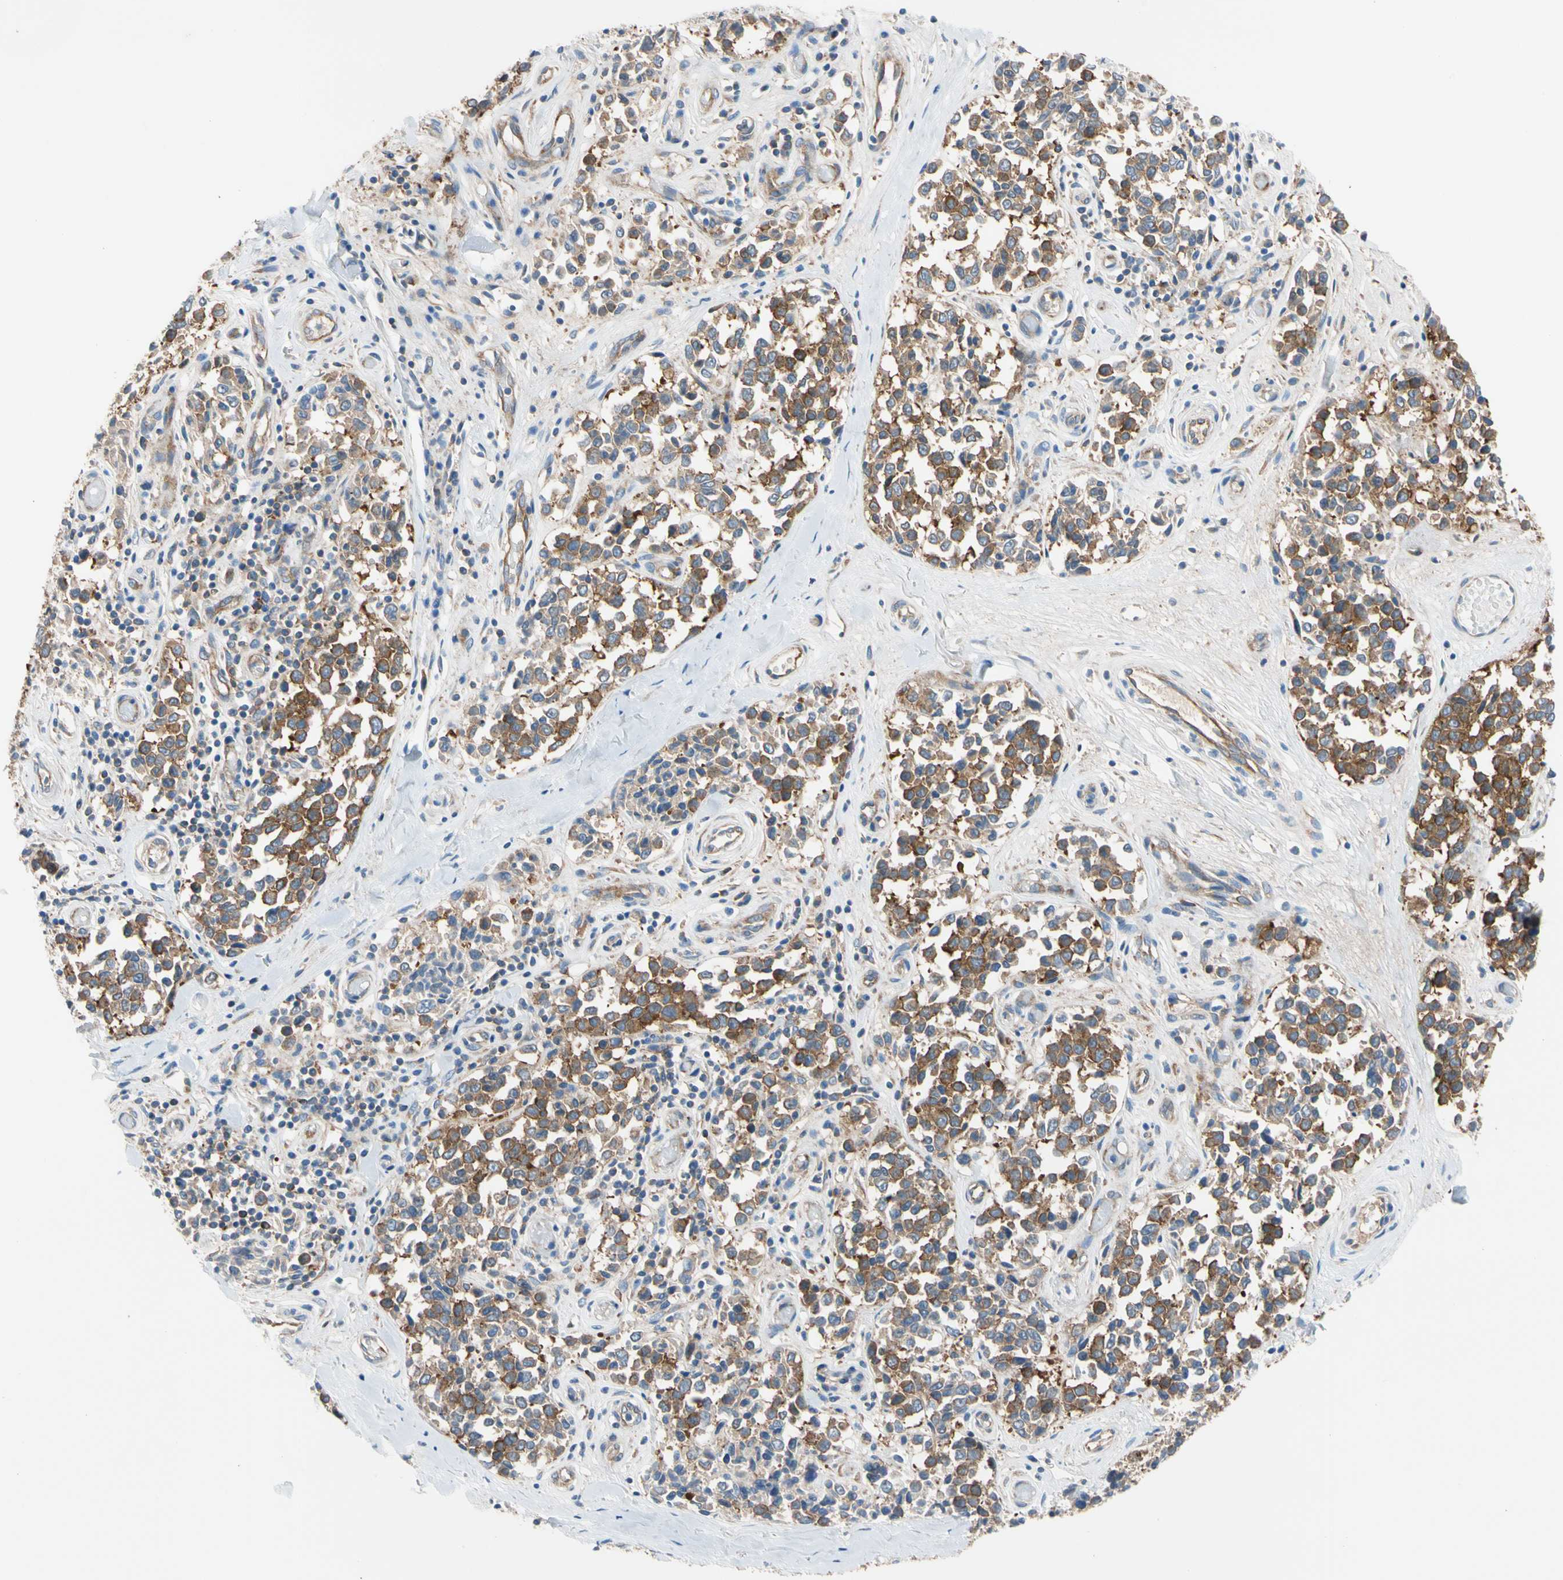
{"staining": {"intensity": "strong", "quantity": ">75%", "location": "cytoplasmic/membranous"}, "tissue": "melanoma", "cell_type": "Tumor cells", "image_type": "cancer", "snomed": [{"axis": "morphology", "description": "Malignant melanoma, NOS"}, {"axis": "topography", "description": "Skin"}], "caption": "Brown immunohistochemical staining in human melanoma reveals strong cytoplasmic/membranous positivity in about >75% of tumor cells.", "gene": "GPHN", "patient": {"sex": "female", "age": 64}}